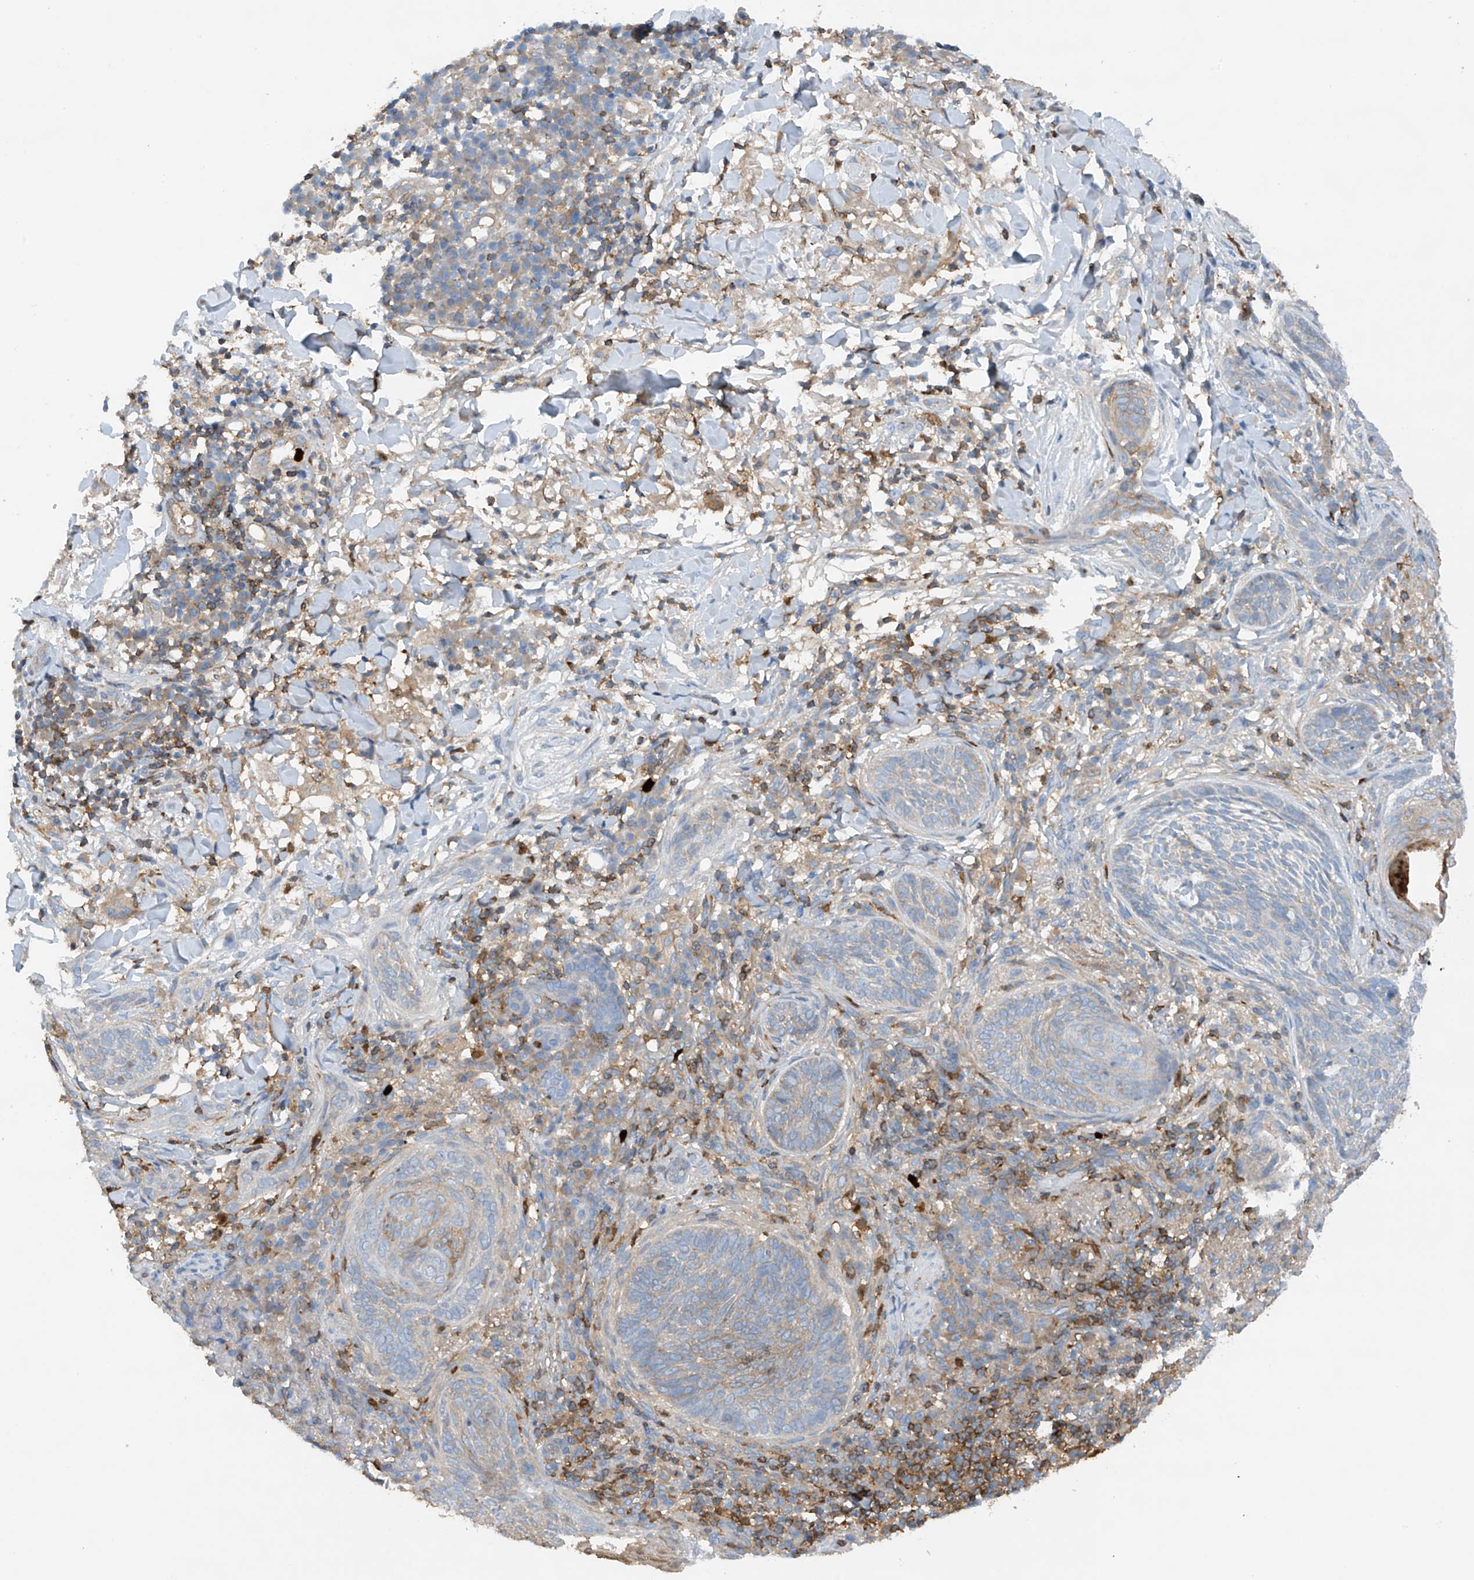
{"staining": {"intensity": "negative", "quantity": "none", "location": "none"}, "tissue": "skin cancer", "cell_type": "Tumor cells", "image_type": "cancer", "snomed": [{"axis": "morphology", "description": "Basal cell carcinoma"}, {"axis": "topography", "description": "Skin"}], "caption": "The image exhibits no staining of tumor cells in skin basal cell carcinoma.", "gene": "PHACTR2", "patient": {"sex": "male", "age": 85}}